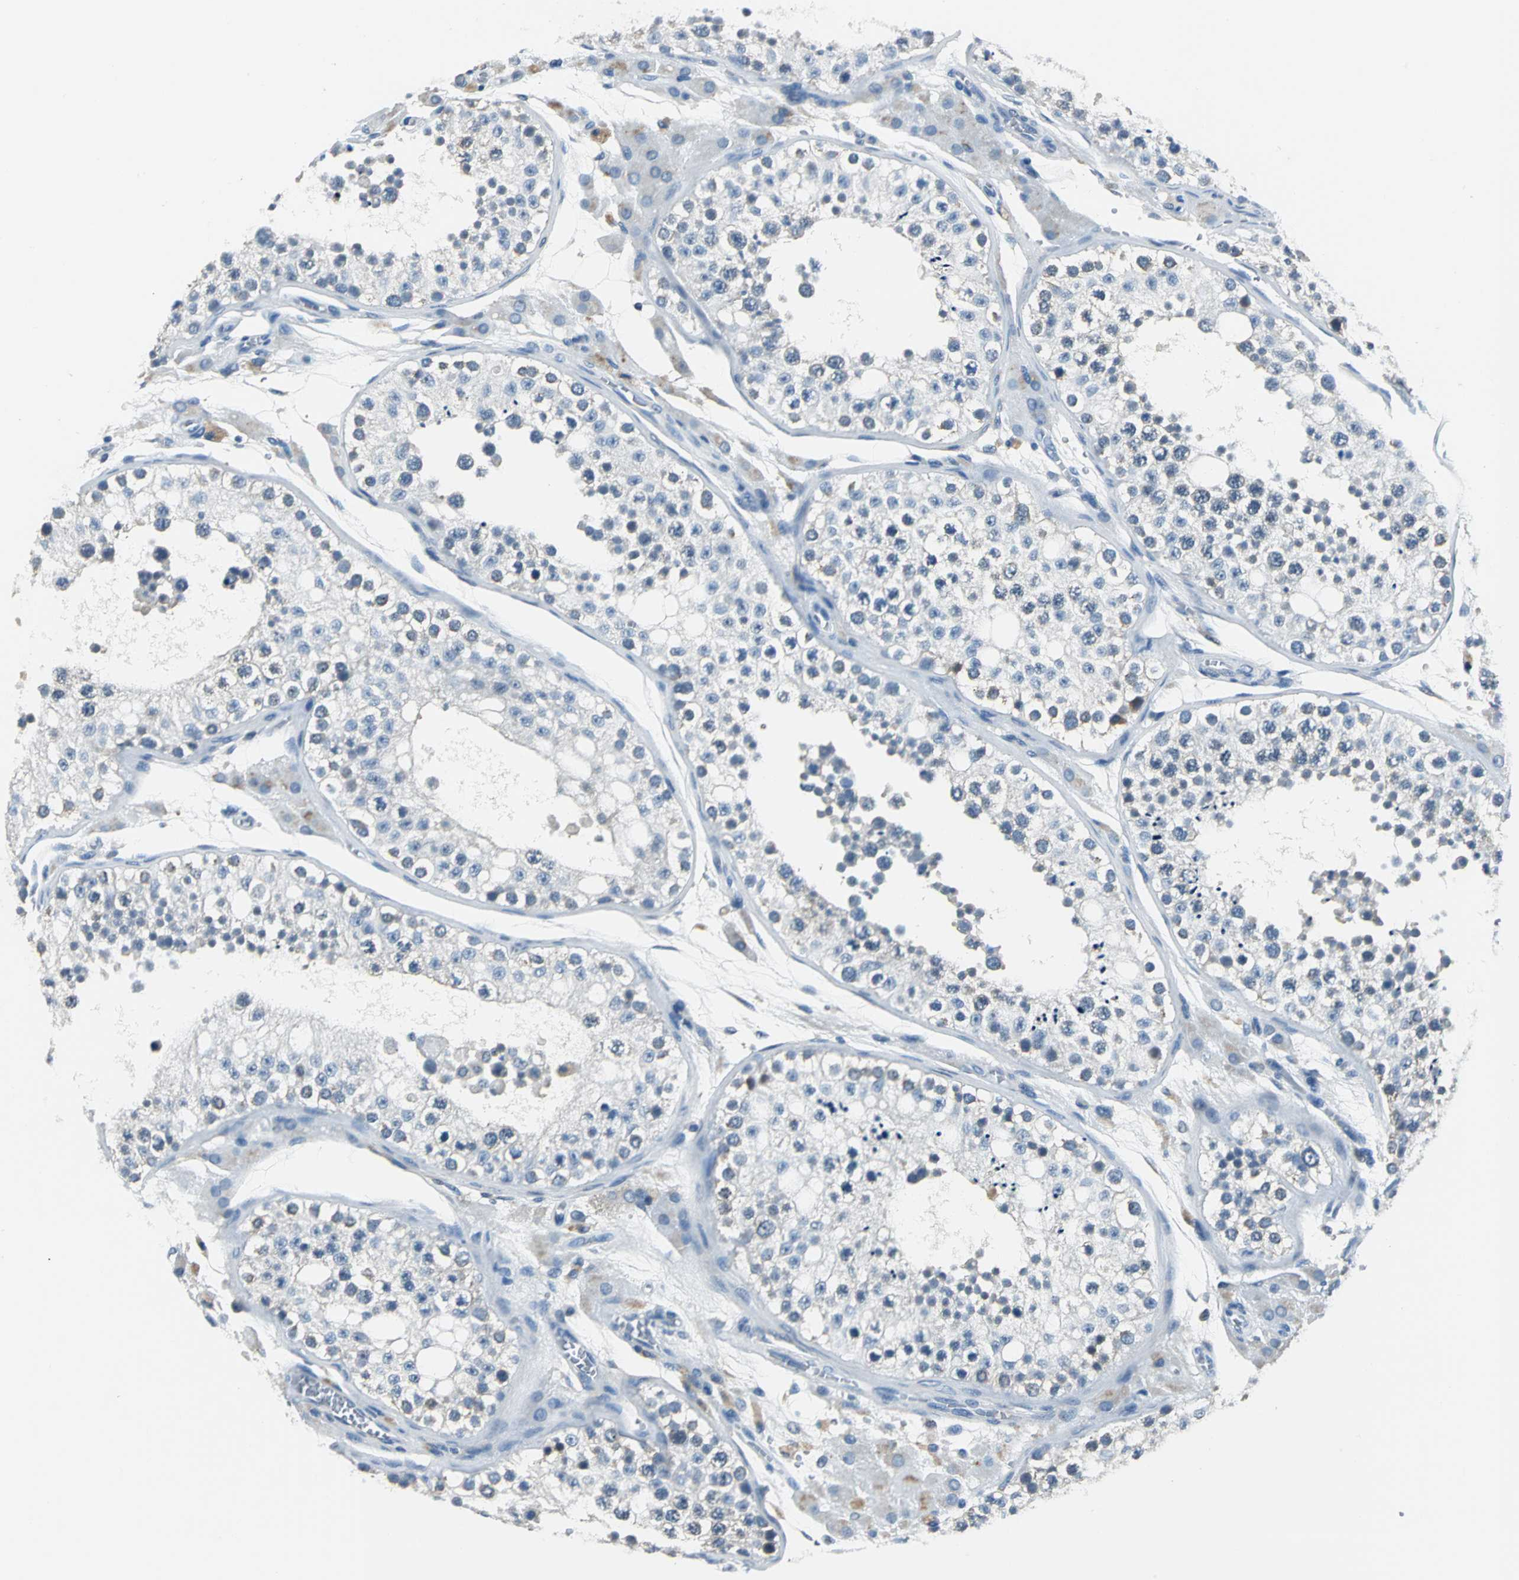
{"staining": {"intensity": "weak", "quantity": "<25%", "location": "cytoplasmic/membranous"}, "tissue": "testis", "cell_type": "Cells in seminiferous ducts", "image_type": "normal", "snomed": [{"axis": "morphology", "description": "Normal tissue, NOS"}, {"axis": "topography", "description": "Testis"}], "caption": "DAB (3,3'-diaminobenzidine) immunohistochemical staining of benign testis reveals no significant staining in cells in seminiferous ducts. (Brightfield microscopy of DAB immunohistochemistry at high magnification).", "gene": "ZNF415", "patient": {"sex": "male", "age": 26}}